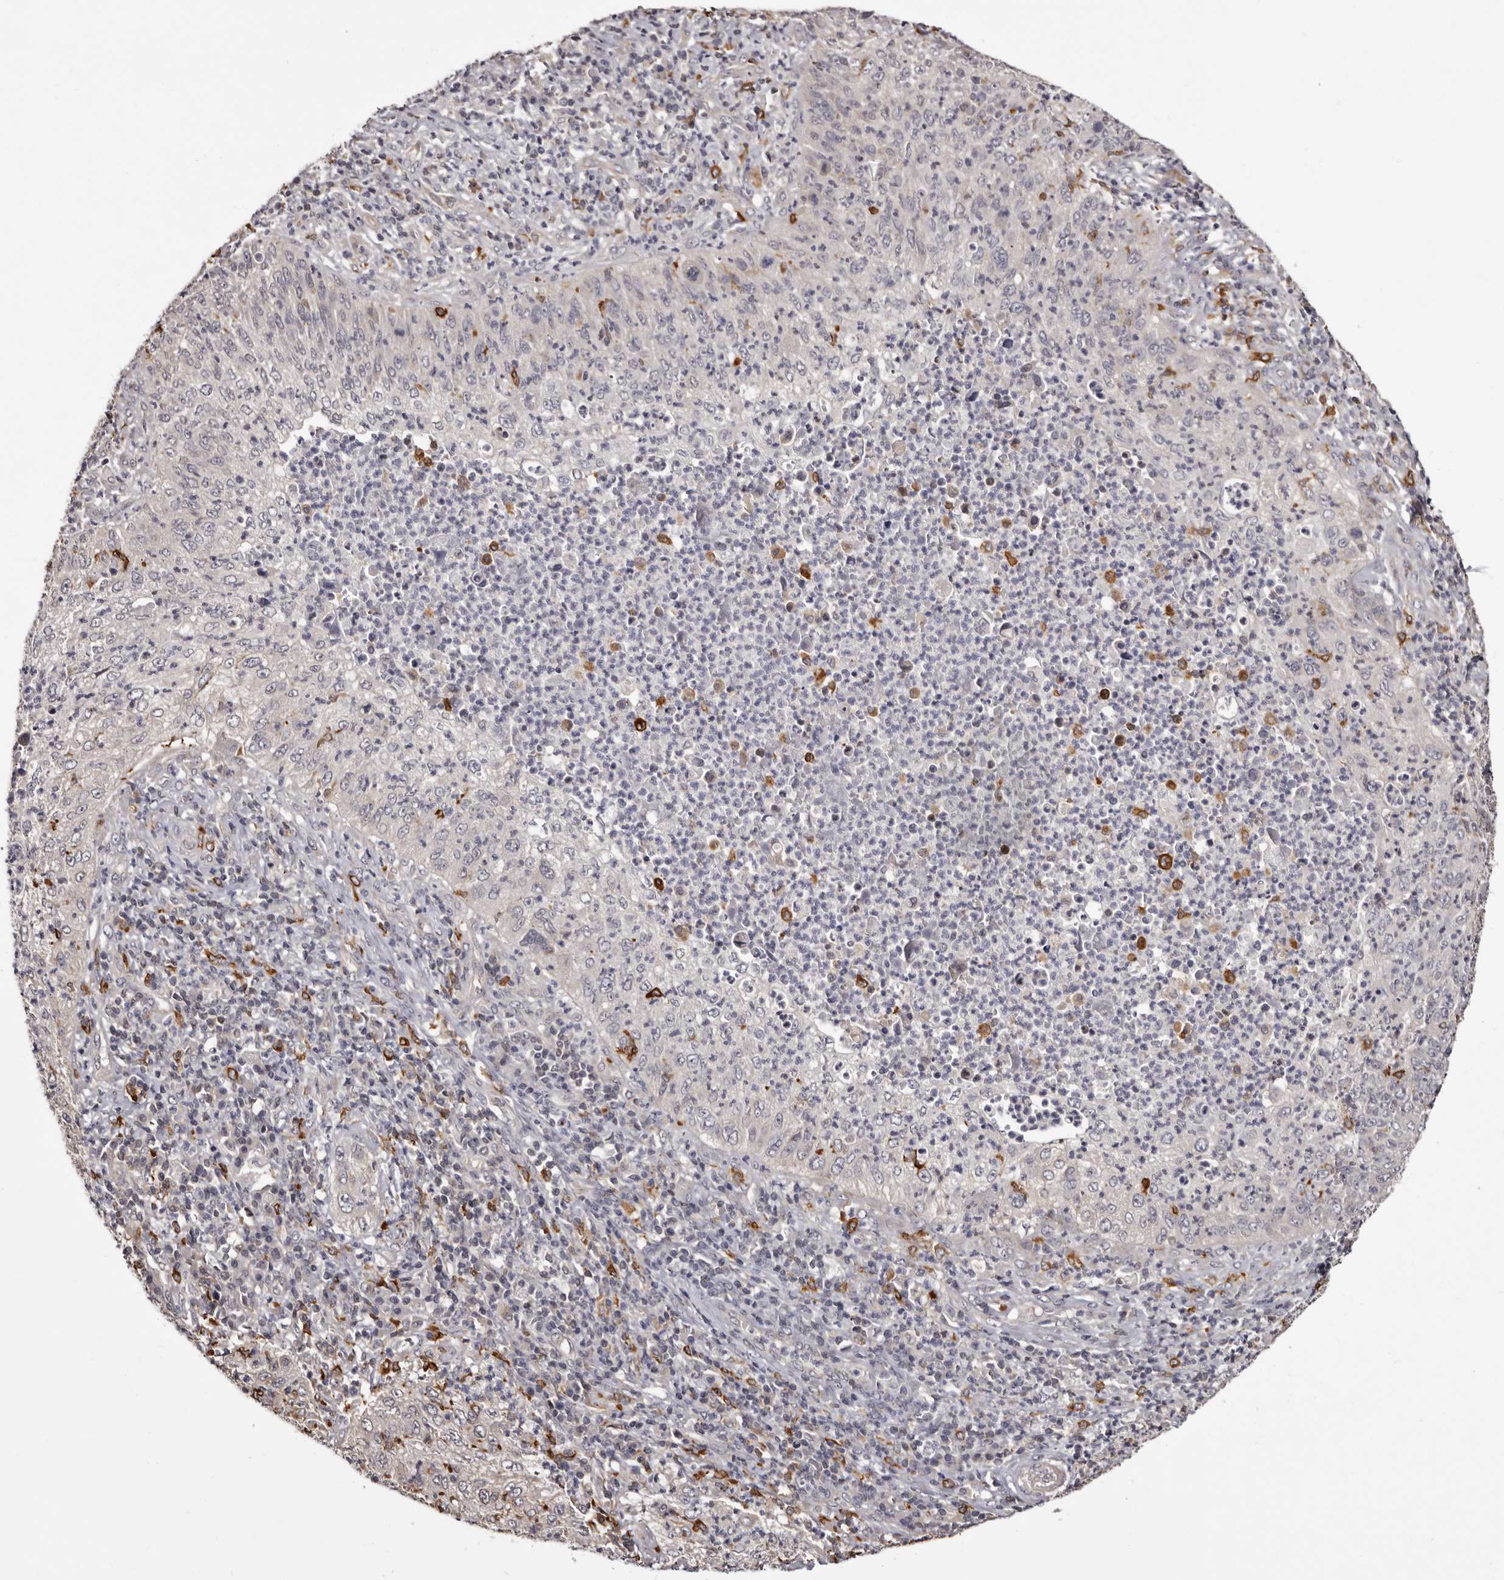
{"staining": {"intensity": "negative", "quantity": "none", "location": "none"}, "tissue": "cervical cancer", "cell_type": "Tumor cells", "image_type": "cancer", "snomed": [{"axis": "morphology", "description": "Squamous cell carcinoma, NOS"}, {"axis": "topography", "description": "Cervix"}], "caption": "The histopathology image shows no staining of tumor cells in squamous cell carcinoma (cervical).", "gene": "TNNI1", "patient": {"sex": "female", "age": 30}}